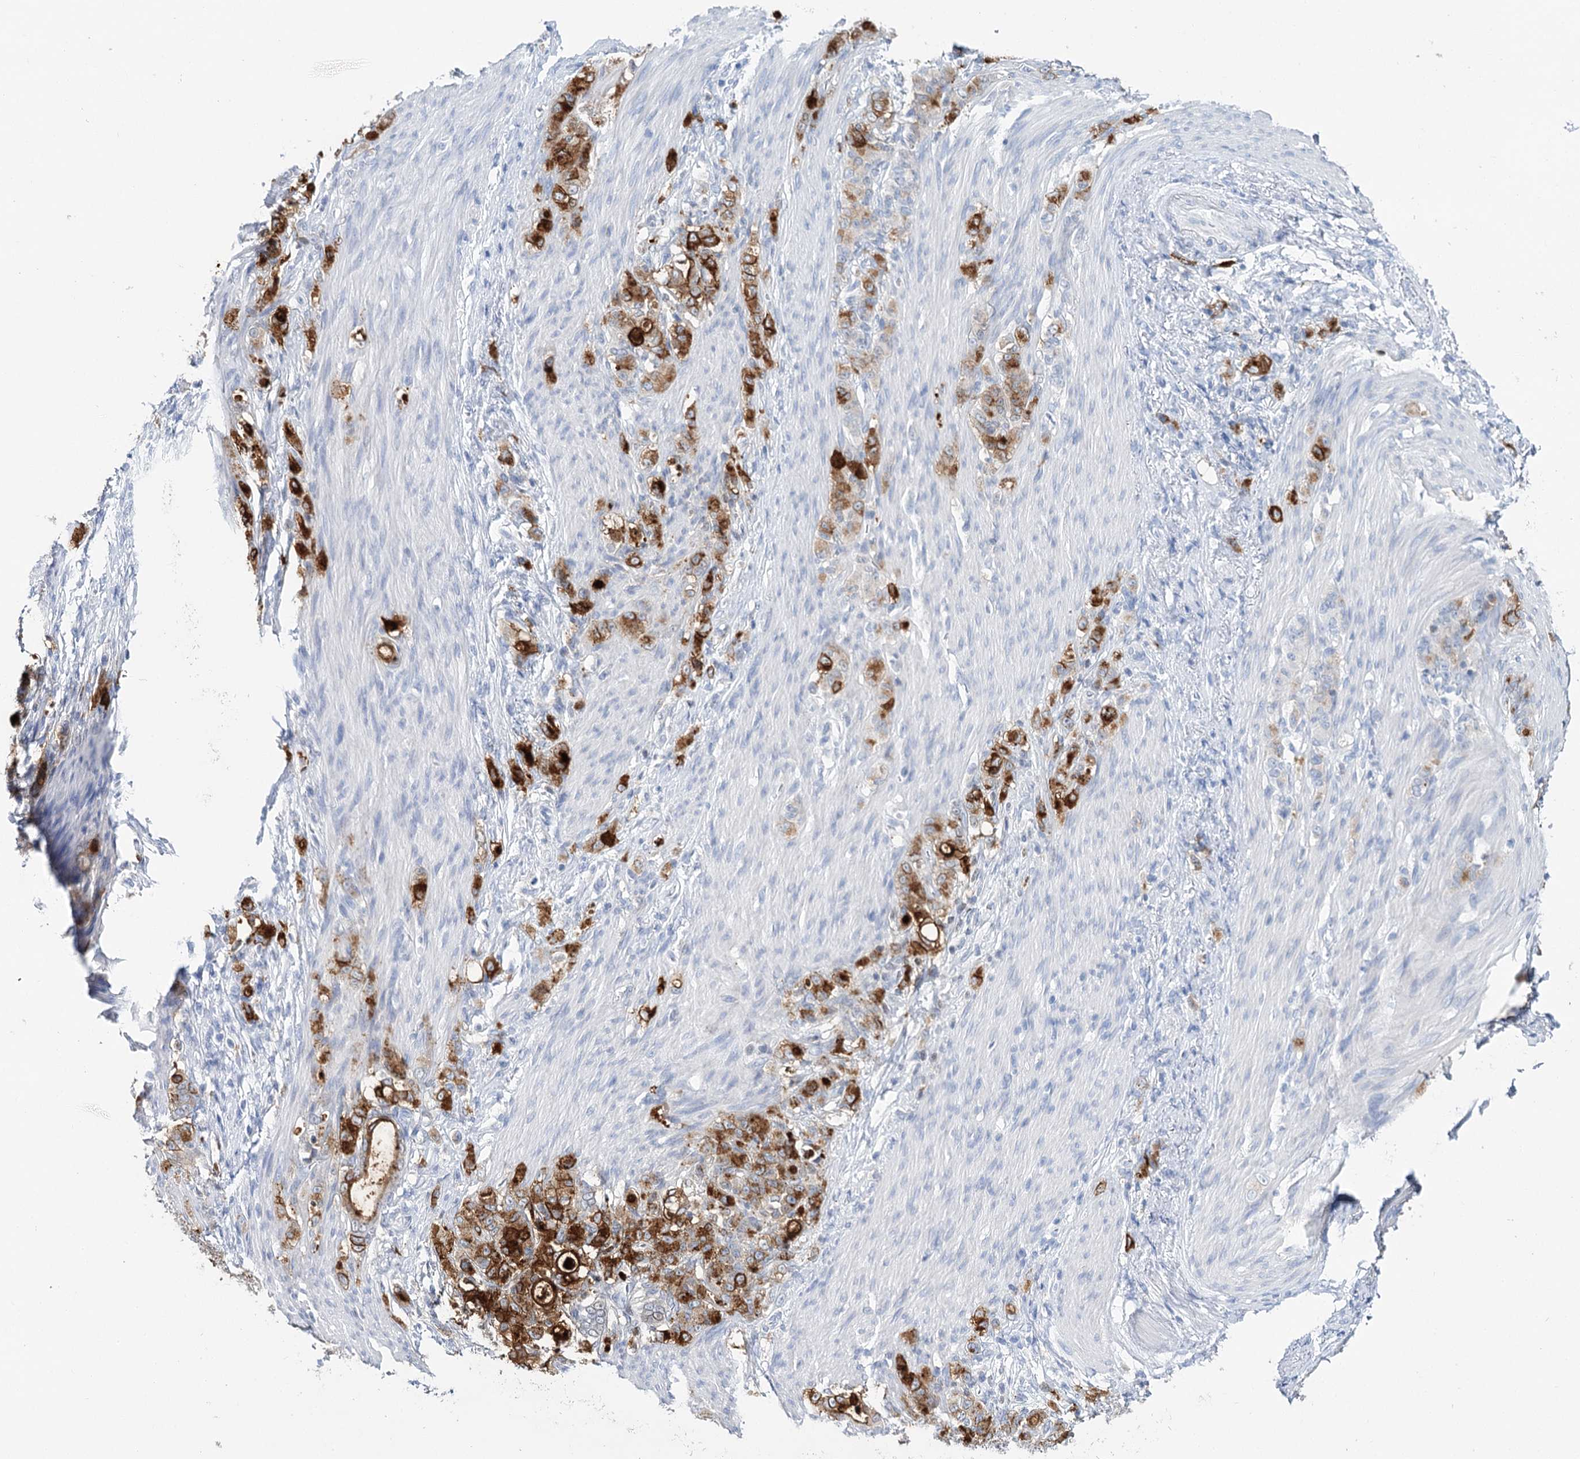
{"staining": {"intensity": "strong", "quantity": ">75%", "location": "cytoplasmic/membranous"}, "tissue": "stomach cancer", "cell_type": "Tumor cells", "image_type": "cancer", "snomed": [{"axis": "morphology", "description": "Adenocarcinoma, NOS"}, {"axis": "topography", "description": "Stomach"}], "caption": "Immunohistochemical staining of human stomach cancer reveals high levels of strong cytoplasmic/membranous protein staining in approximately >75% of tumor cells. Using DAB (3,3'-diaminobenzidine) (brown) and hematoxylin (blue) stains, captured at high magnification using brightfield microscopy.", "gene": "CEACAM8", "patient": {"sex": "female", "age": 79}}